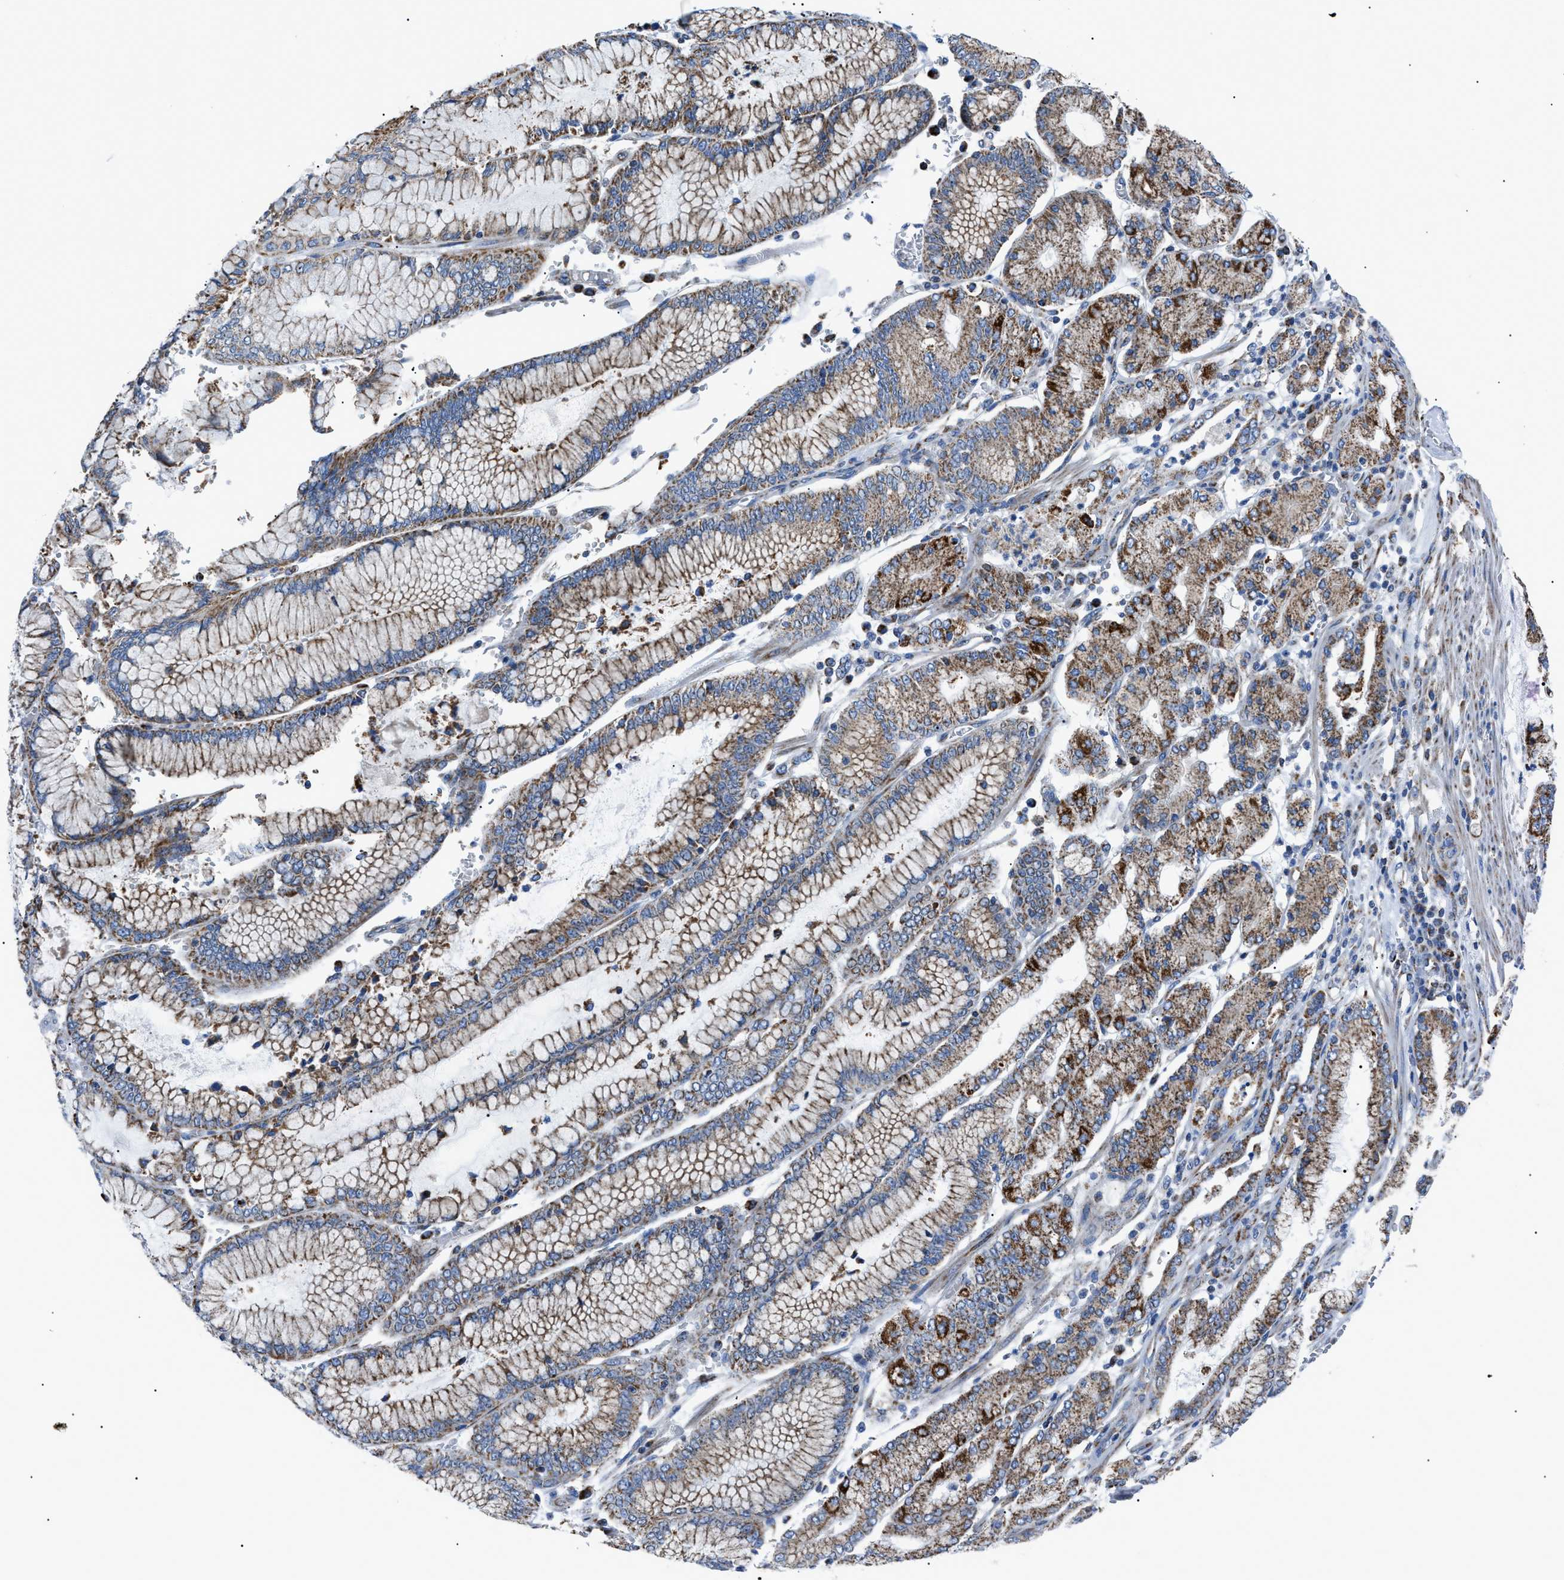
{"staining": {"intensity": "moderate", "quantity": ">75%", "location": "cytoplasmic/membranous"}, "tissue": "stomach cancer", "cell_type": "Tumor cells", "image_type": "cancer", "snomed": [{"axis": "morphology", "description": "Normal tissue, NOS"}, {"axis": "morphology", "description": "Adenocarcinoma, NOS"}, {"axis": "topography", "description": "Stomach, upper"}, {"axis": "topography", "description": "Stomach"}], "caption": "Stomach adenocarcinoma stained for a protein (brown) demonstrates moderate cytoplasmic/membranous positive staining in approximately >75% of tumor cells.", "gene": "PHB2", "patient": {"sex": "male", "age": 76}}